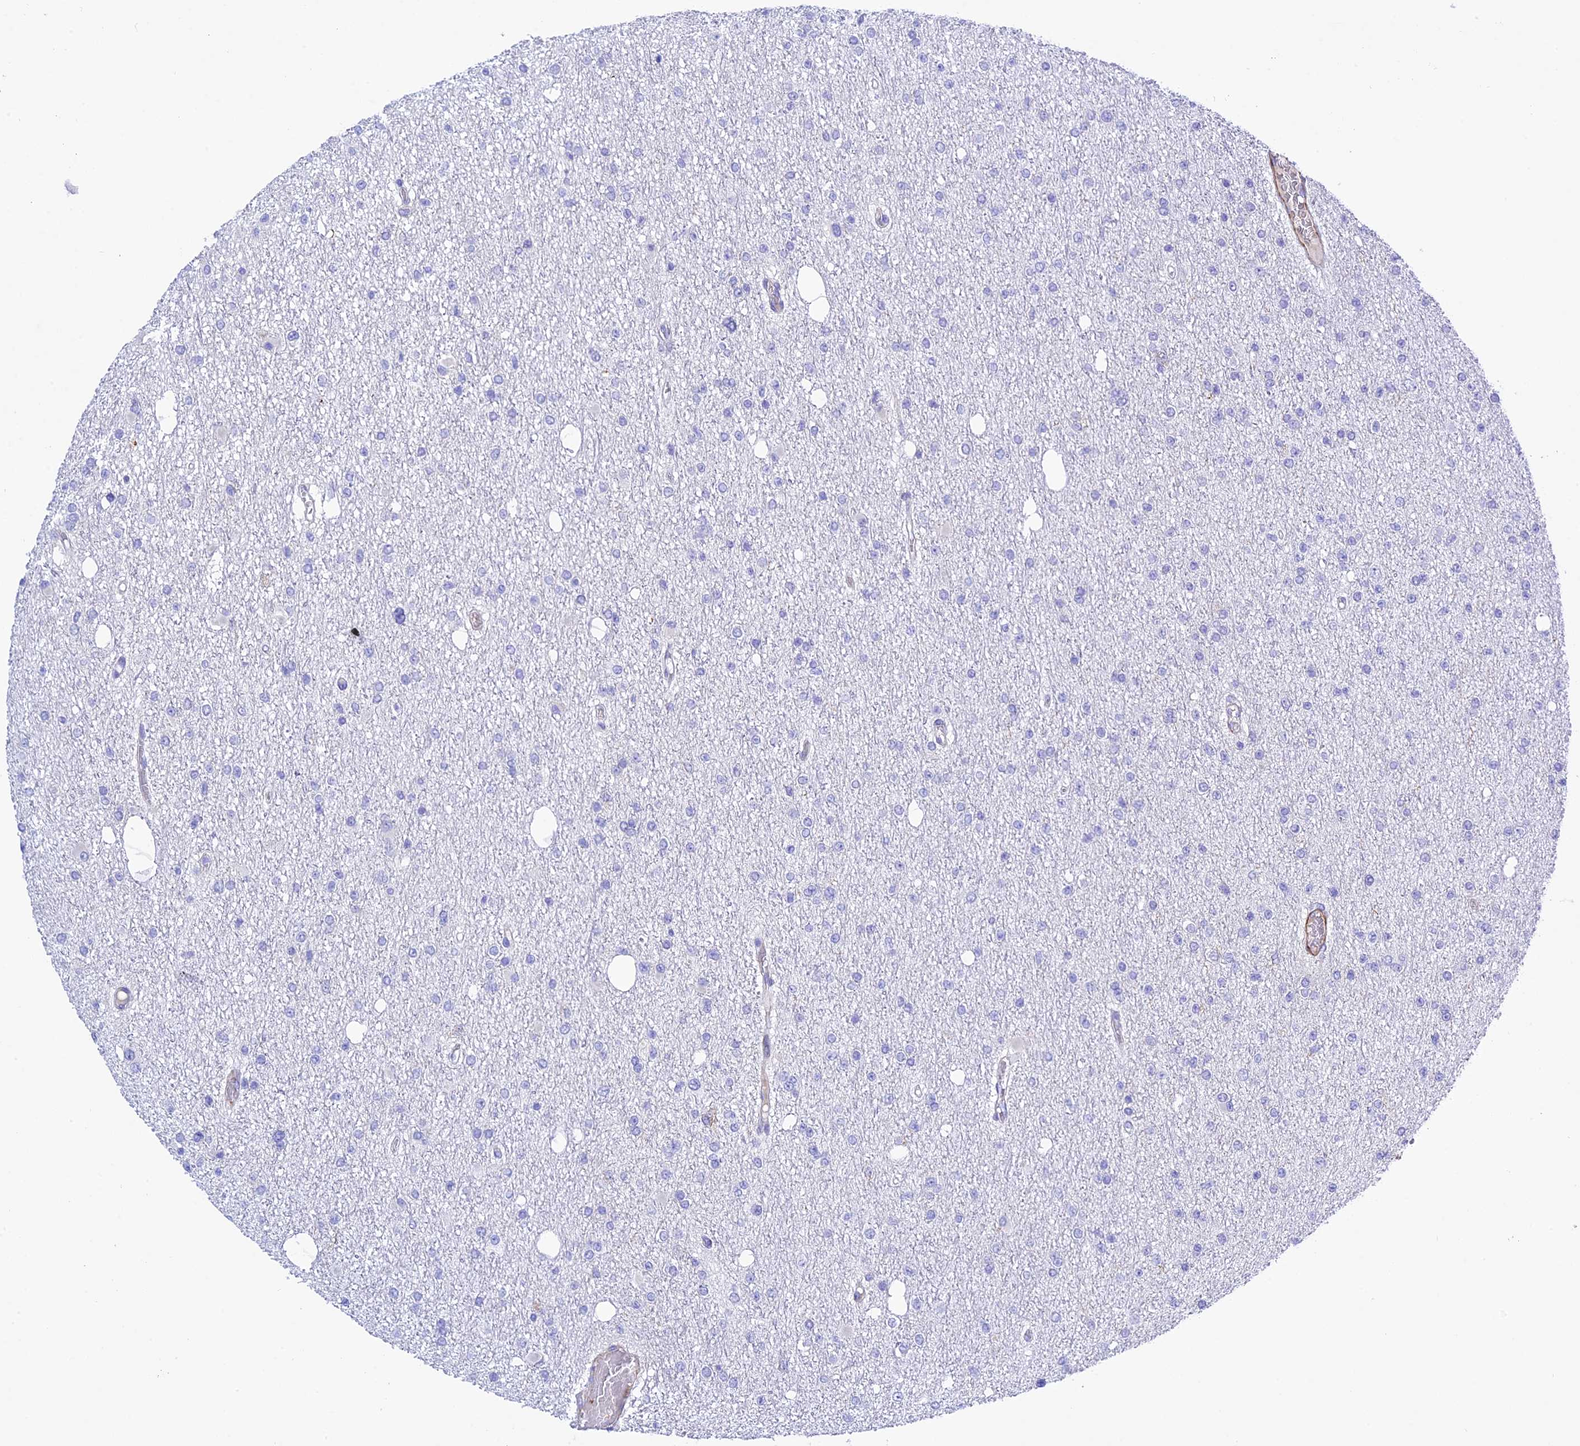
{"staining": {"intensity": "negative", "quantity": "none", "location": "none"}, "tissue": "glioma", "cell_type": "Tumor cells", "image_type": "cancer", "snomed": [{"axis": "morphology", "description": "Glioma, malignant, Low grade"}, {"axis": "topography", "description": "Brain"}], "caption": "Immunohistochemical staining of human malignant low-grade glioma demonstrates no significant expression in tumor cells.", "gene": "FRA10AC1", "patient": {"sex": "female", "age": 22}}